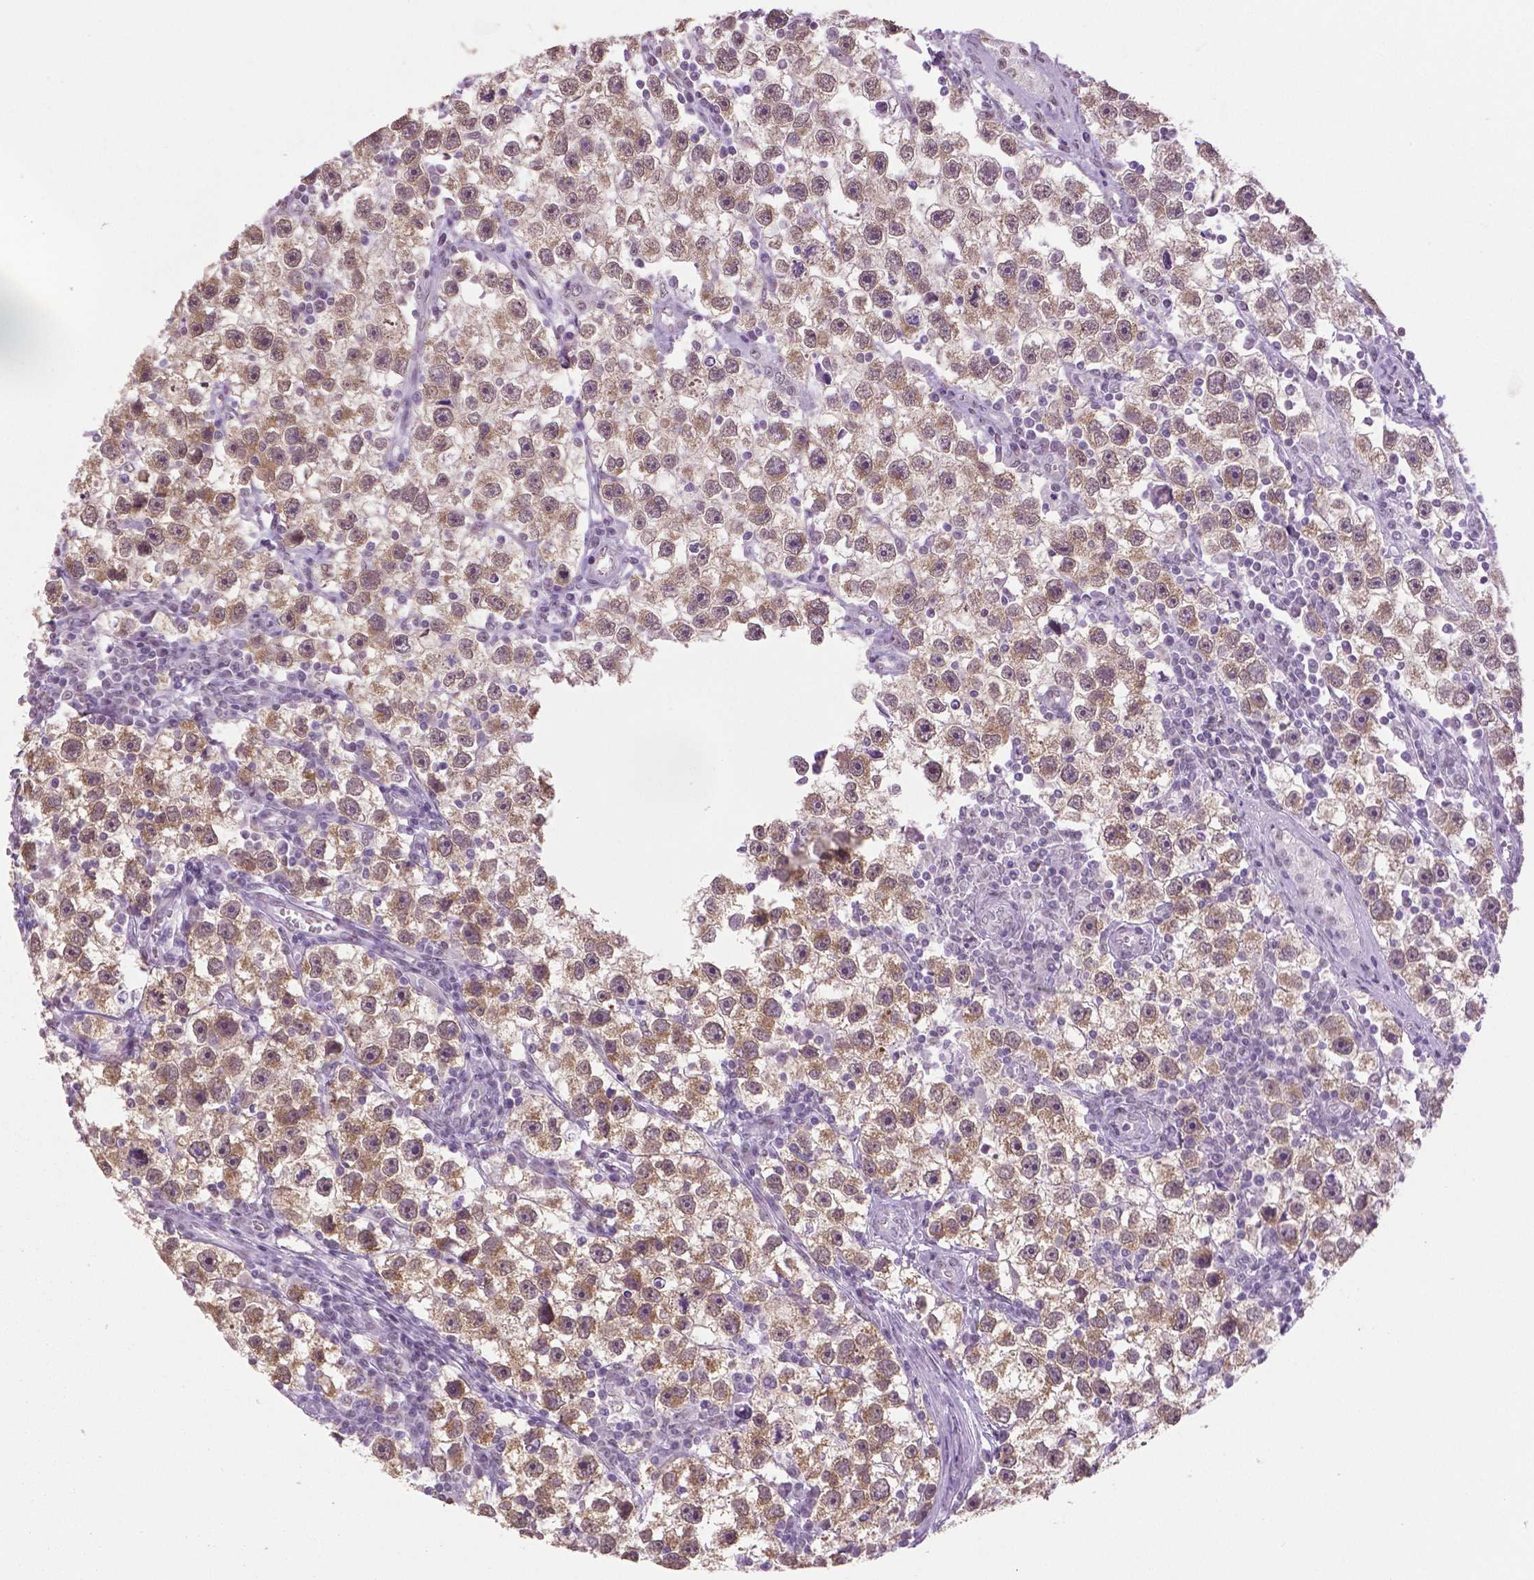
{"staining": {"intensity": "moderate", "quantity": ">75%", "location": "cytoplasmic/membranous"}, "tissue": "testis cancer", "cell_type": "Tumor cells", "image_type": "cancer", "snomed": [{"axis": "morphology", "description": "Seminoma, NOS"}, {"axis": "topography", "description": "Testis"}], "caption": "Testis cancer (seminoma) stained with a brown dye shows moderate cytoplasmic/membranous positive expression in about >75% of tumor cells.", "gene": "IGF2BP1", "patient": {"sex": "male", "age": 30}}